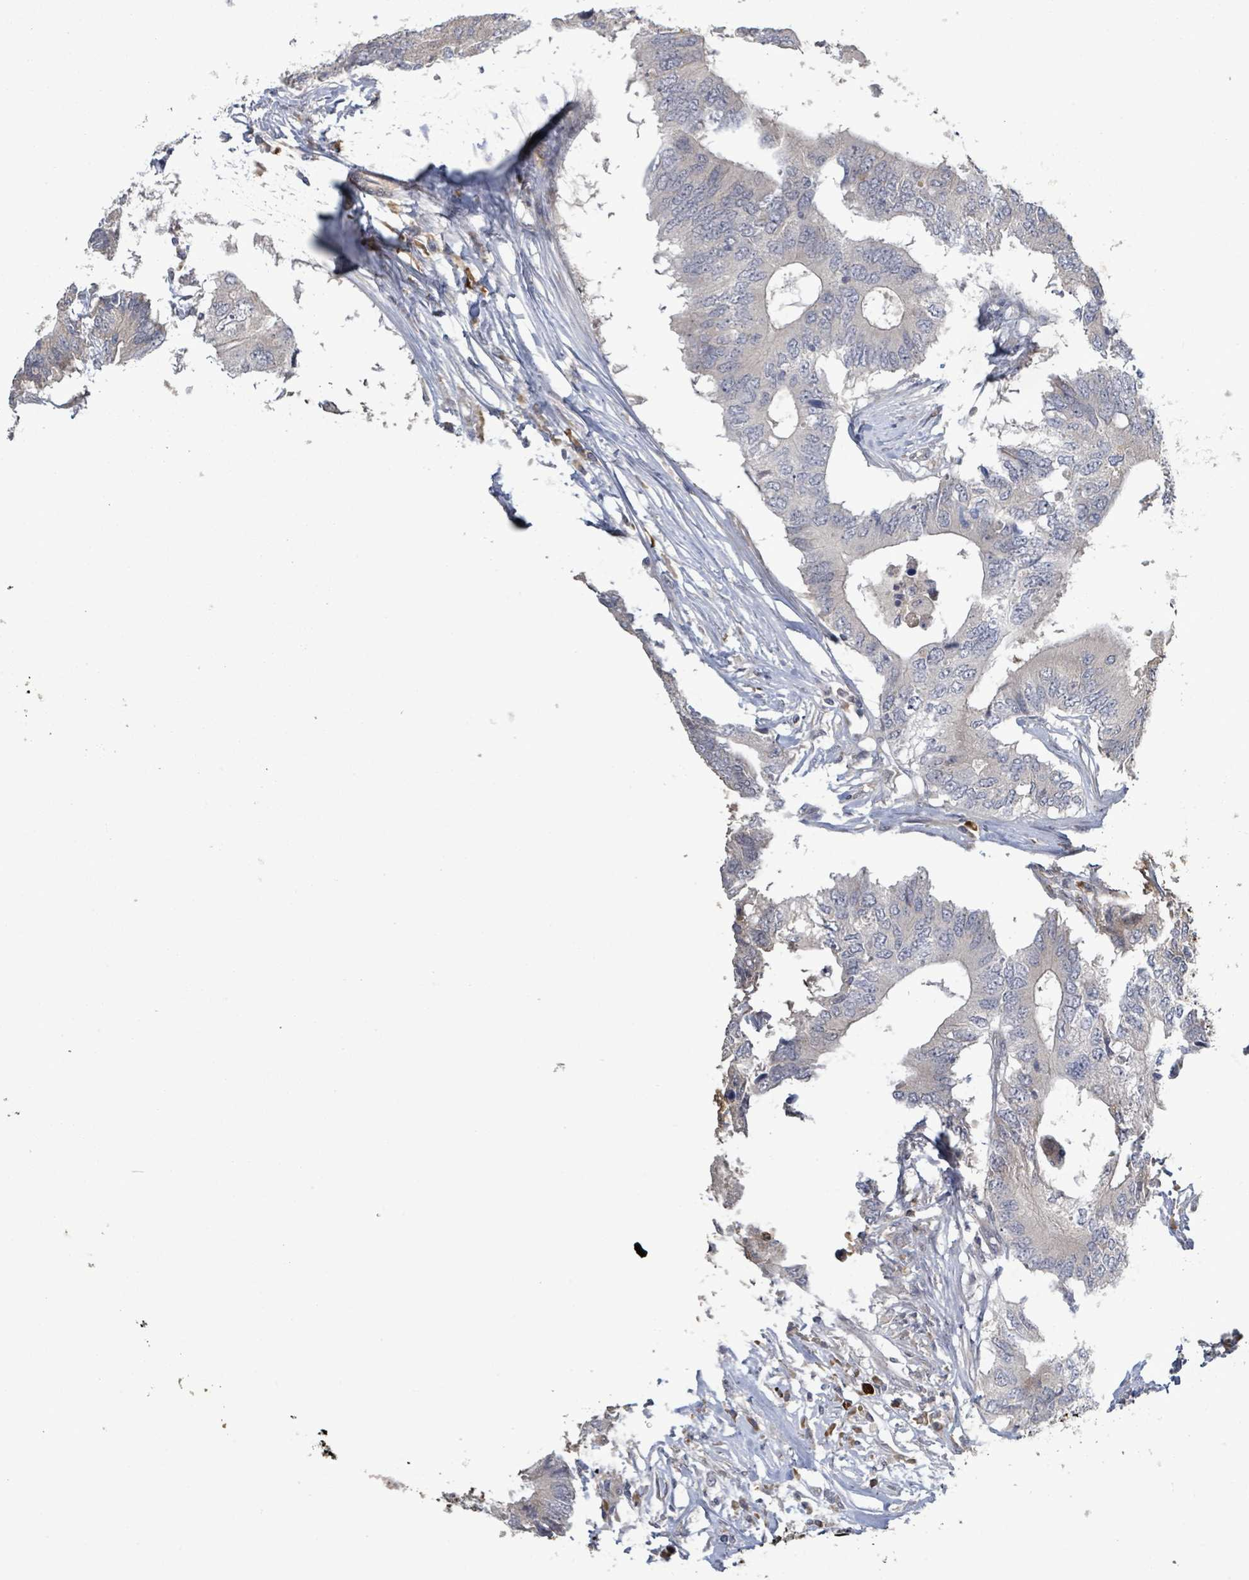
{"staining": {"intensity": "negative", "quantity": "none", "location": "none"}, "tissue": "colorectal cancer", "cell_type": "Tumor cells", "image_type": "cancer", "snomed": [{"axis": "morphology", "description": "Adenocarcinoma, NOS"}, {"axis": "topography", "description": "Colon"}], "caption": "There is no significant expression in tumor cells of adenocarcinoma (colorectal). (Brightfield microscopy of DAB (3,3'-diaminobenzidine) immunohistochemistry at high magnification).", "gene": "SLIT3", "patient": {"sex": "male", "age": 71}}